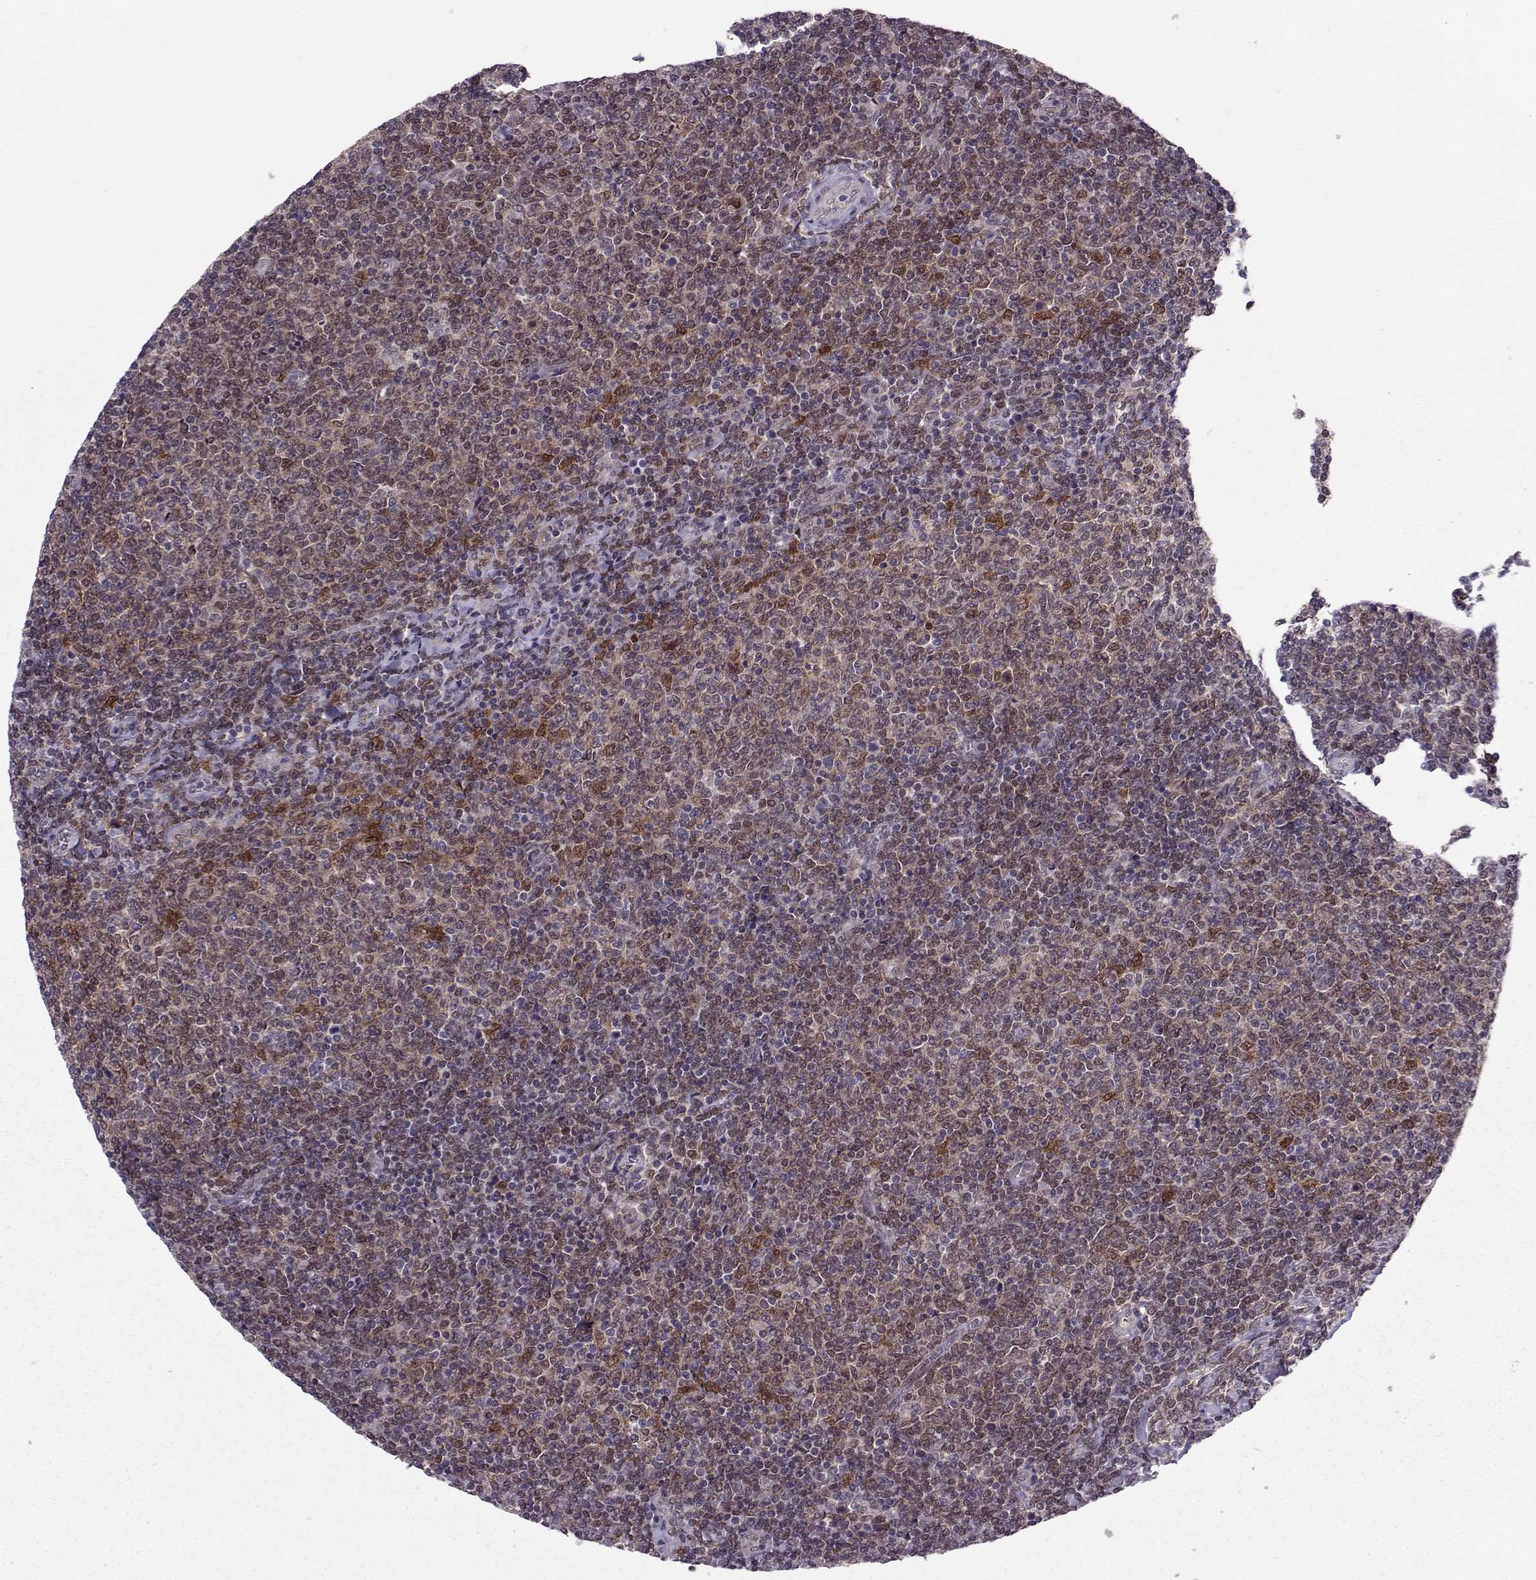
{"staining": {"intensity": "moderate", "quantity": "<25%", "location": "cytoplasmic/membranous,nuclear"}, "tissue": "lymphoma", "cell_type": "Tumor cells", "image_type": "cancer", "snomed": [{"axis": "morphology", "description": "Malignant lymphoma, non-Hodgkin's type, Low grade"}, {"axis": "topography", "description": "Lymph node"}], "caption": "Immunohistochemical staining of human lymphoma displays moderate cytoplasmic/membranous and nuclear protein positivity in approximately <25% of tumor cells. (DAB (3,3'-diaminobenzidine) = brown stain, brightfield microscopy at high magnification).", "gene": "CDK4", "patient": {"sex": "male", "age": 52}}